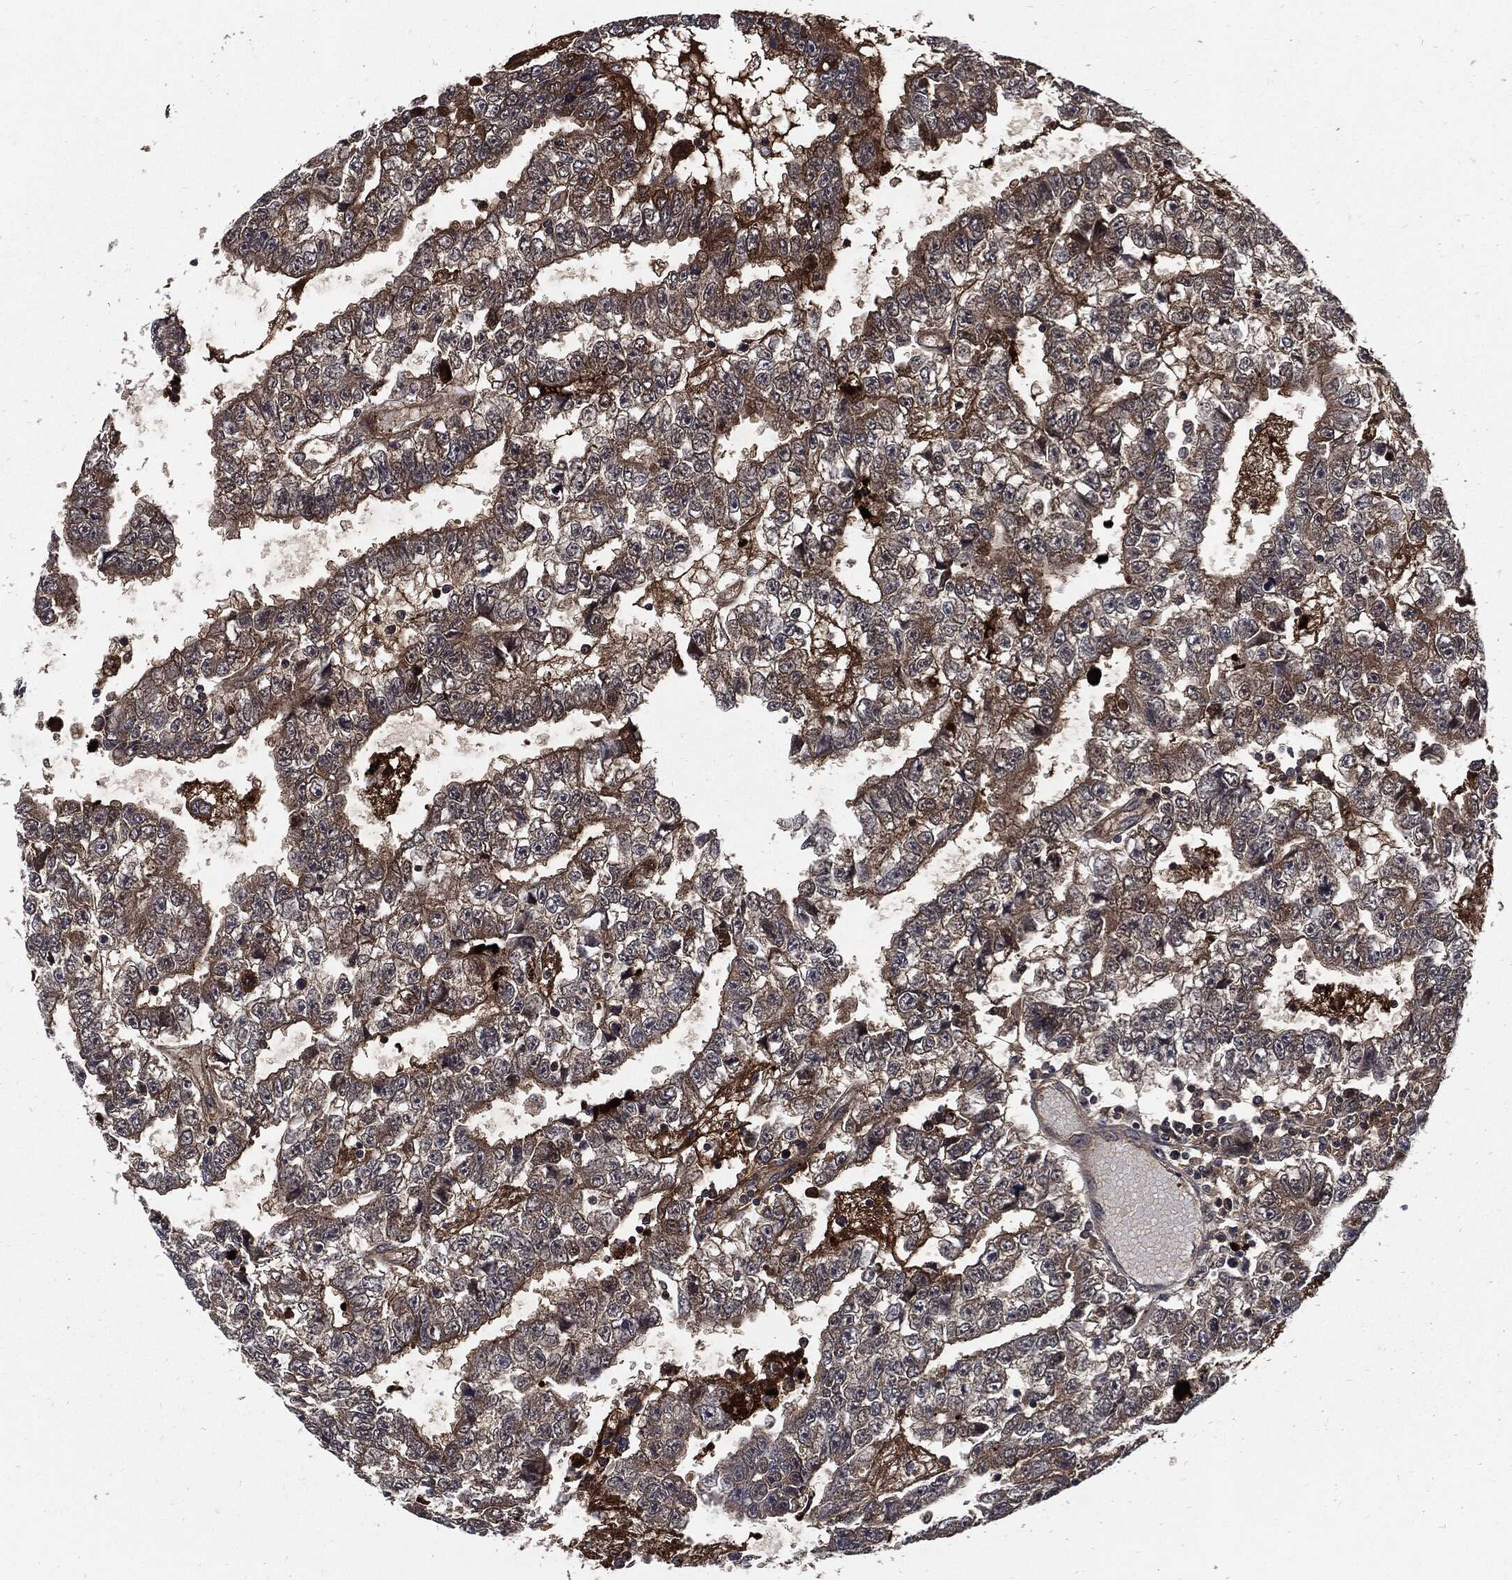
{"staining": {"intensity": "strong", "quantity": "25%-75%", "location": "cytoplasmic/membranous"}, "tissue": "testis cancer", "cell_type": "Tumor cells", "image_type": "cancer", "snomed": [{"axis": "morphology", "description": "Carcinoma, Embryonal, NOS"}, {"axis": "topography", "description": "Testis"}], "caption": "Immunohistochemistry of human testis cancer (embryonal carcinoma) exhibits high levels of strong cytoplasmic/membranous expression in about 25%-75% of tumor cells.", "gene": "CLU", "patient": {"sex": "male", "age": 25}}